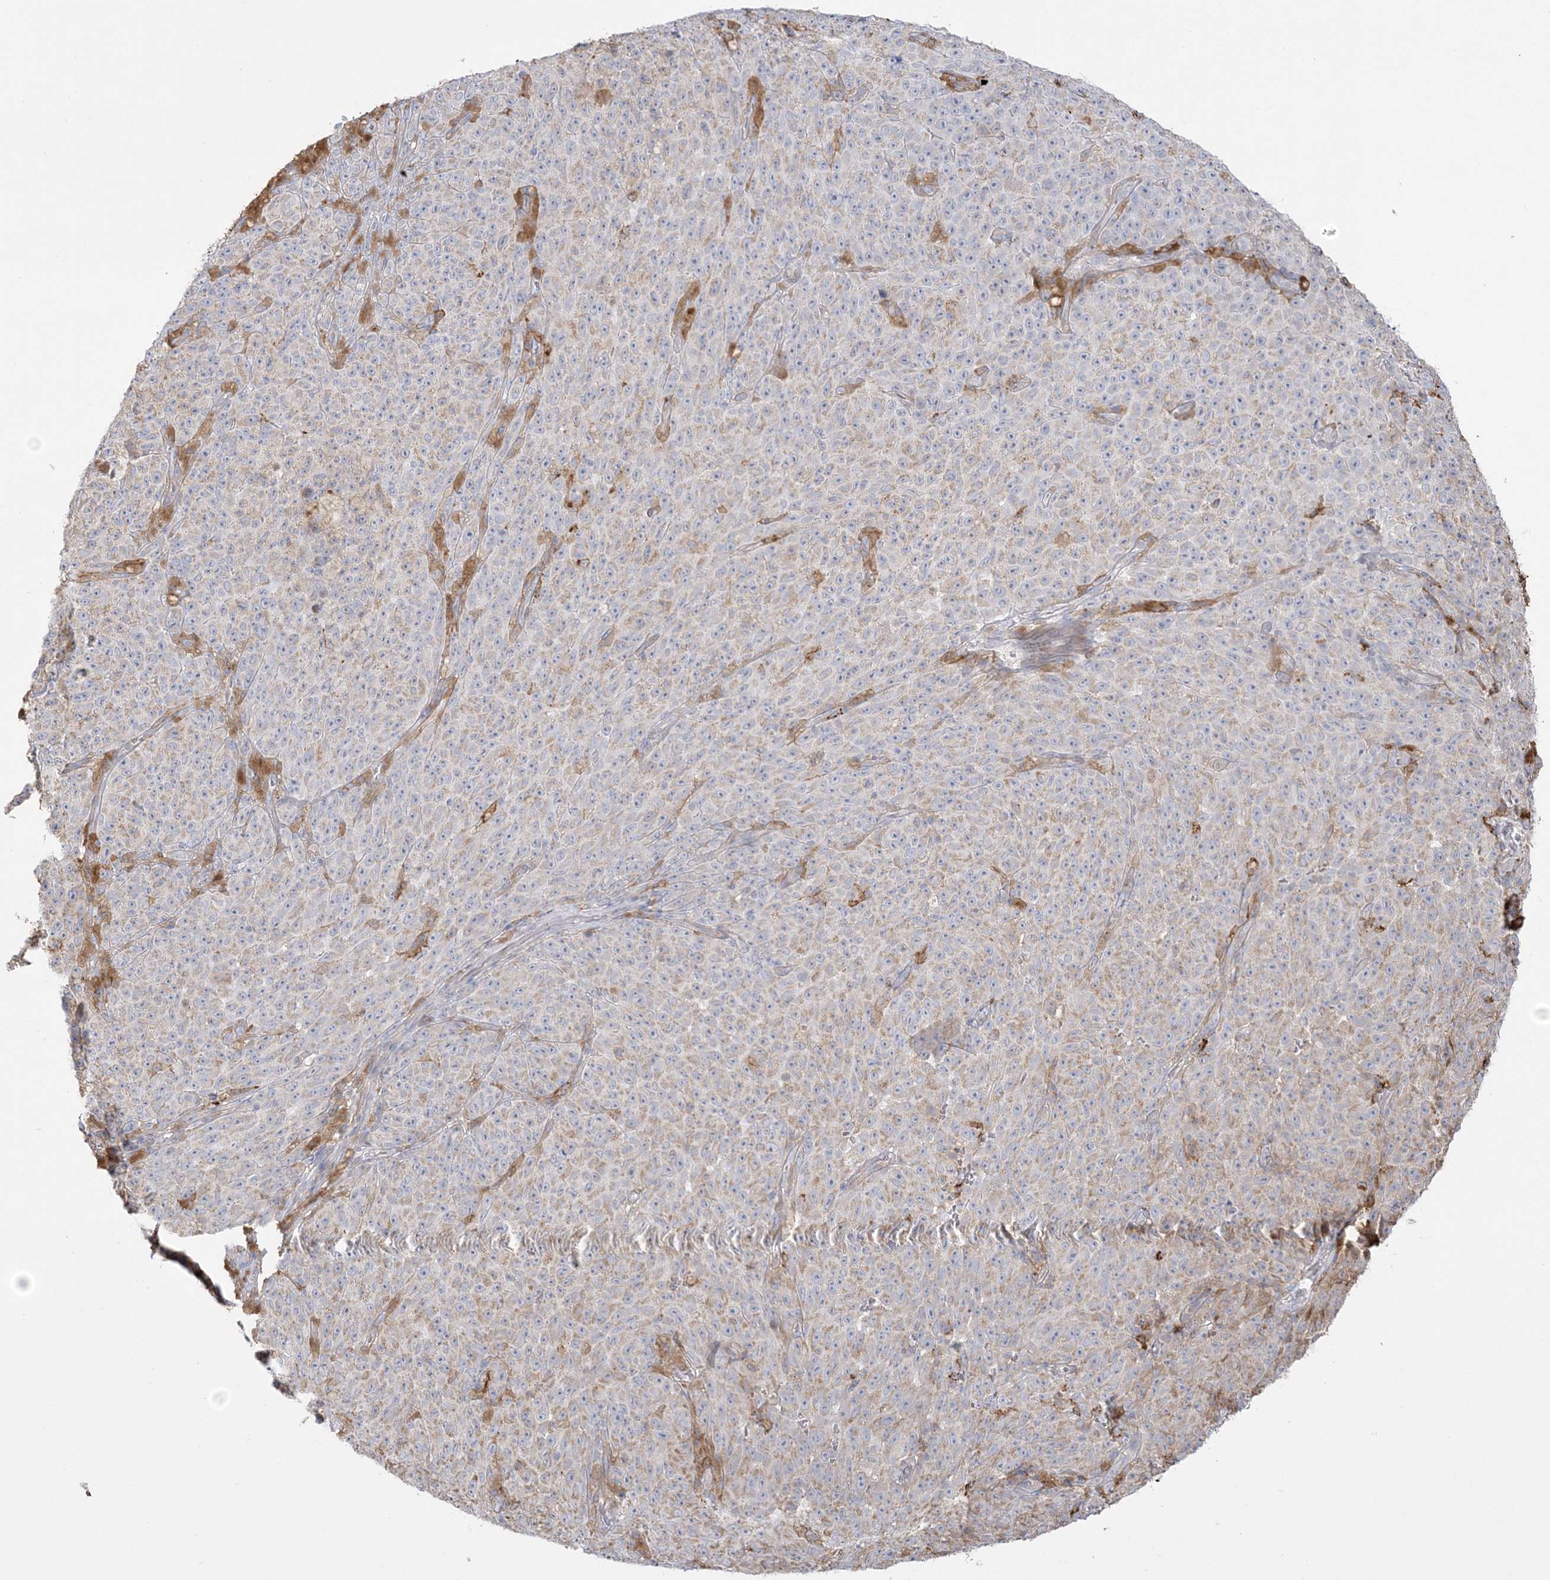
{"staining": {"intensity": "negative", "quantity": "none", "location": "none"}, "tissue": "melanoma", "cell_type": "Tumor cells", "image_type": "cancer", "snomed": [{"axis": "morphology", "description": "Malignant melanoma, NOS"}, {"axis": "topography", "description": "Skin"}], "caption": "The image shows no staining of tumor cells in melanoma. (DAB immunohistochemistry (IHC) with hematoxylin counter stain).", "gene": "HAAO", "patient": {"sex": "female", "age": 82}}